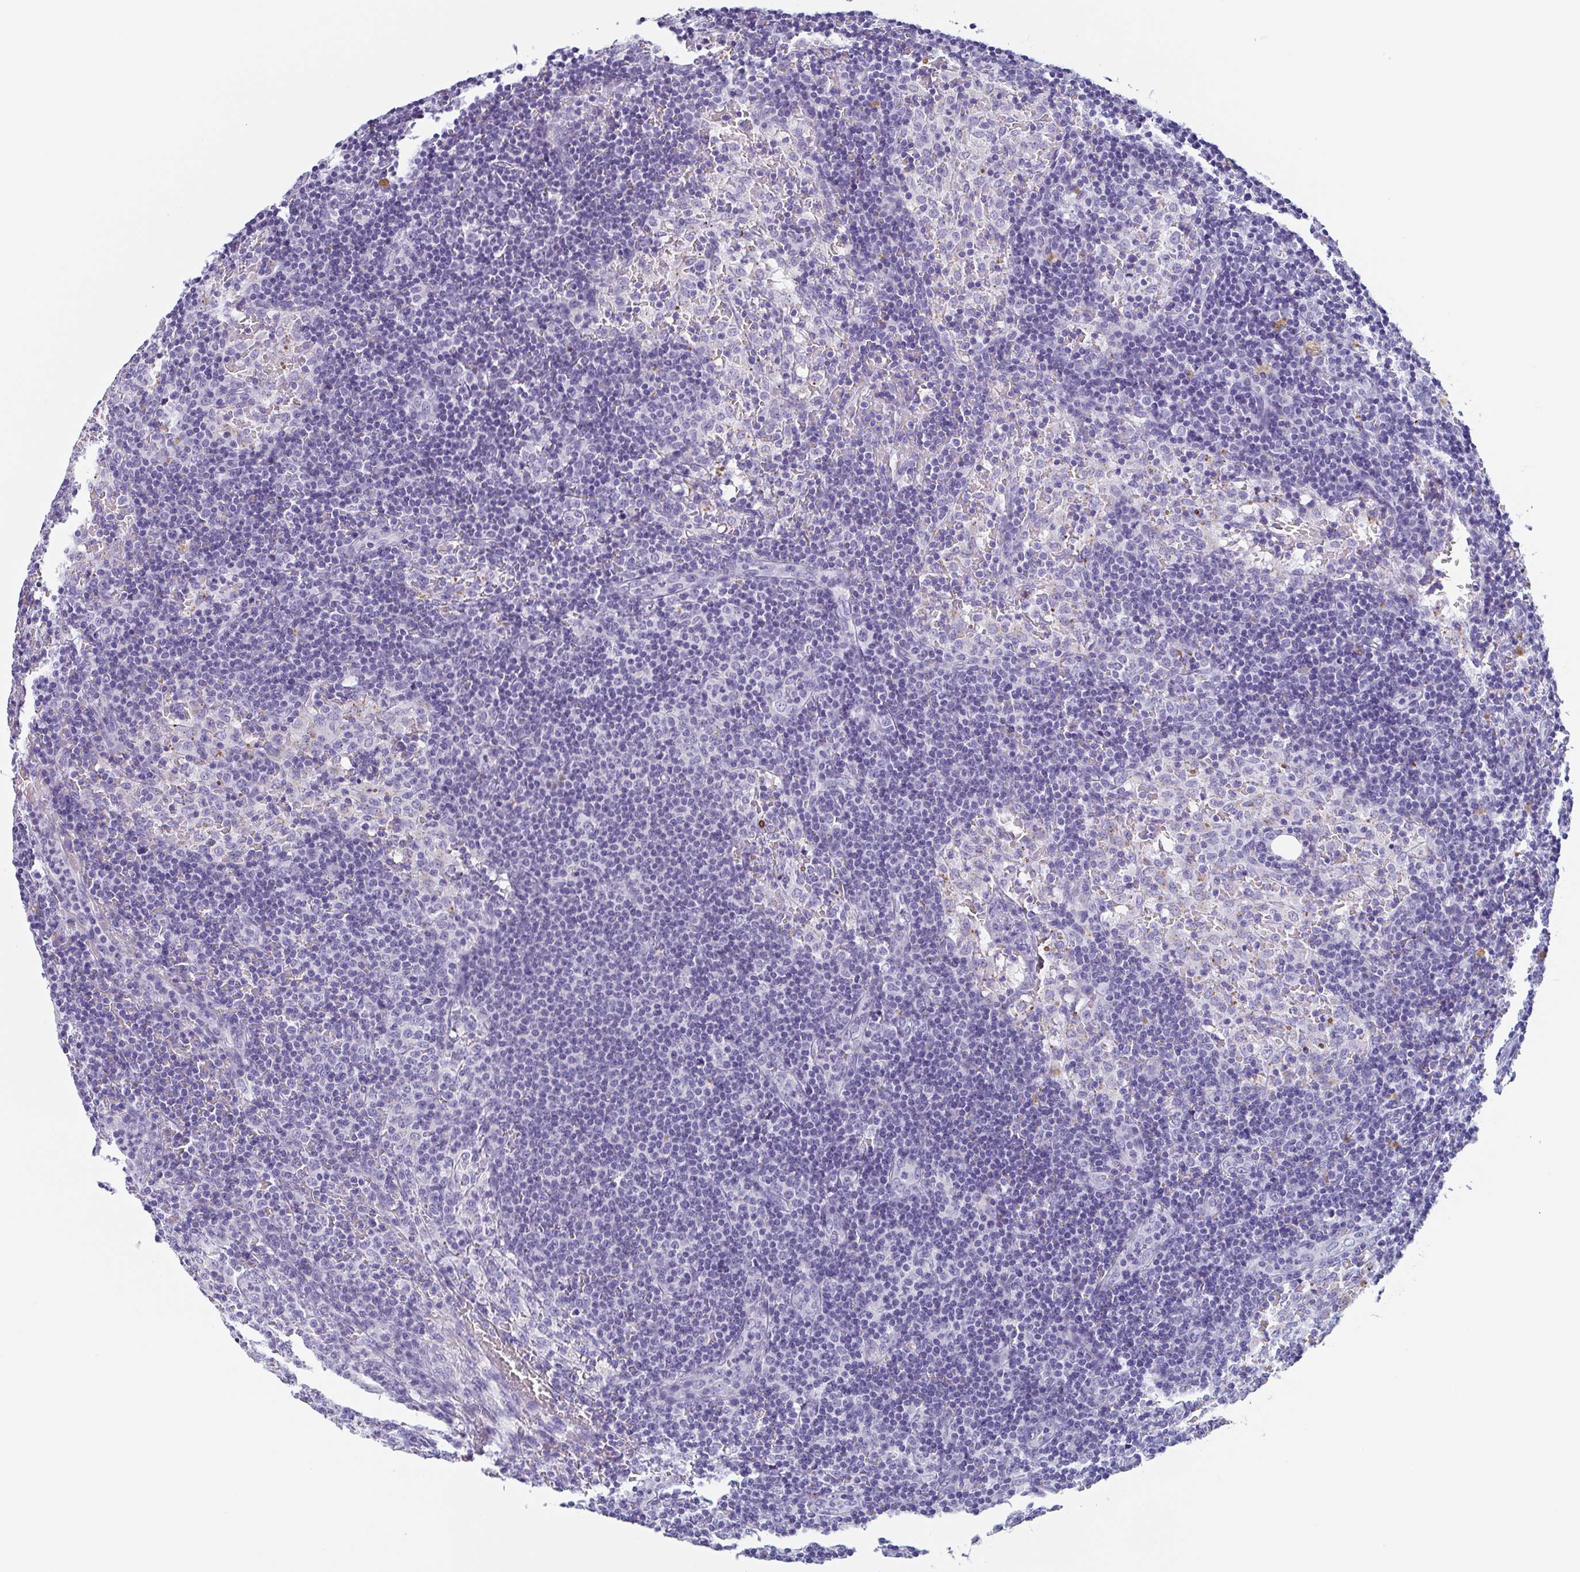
{"staining": {"intensity": "negative", "quantity": "none", "location": "none"}, "tissue": "lymph node", "cell_type": "Germinal center cells", "image_type": "normal", "snomed": [{"axis": "morphology", "description": "Normal tissue, NOS"}, {"axis": "topography", "description": "Lymph node"}], "caption": "A photomicrograph of human lymph node is negative for staining in germinal center cells.", "gene": "TAGLN3", "patient": {"sex": "female", "age": 41}}